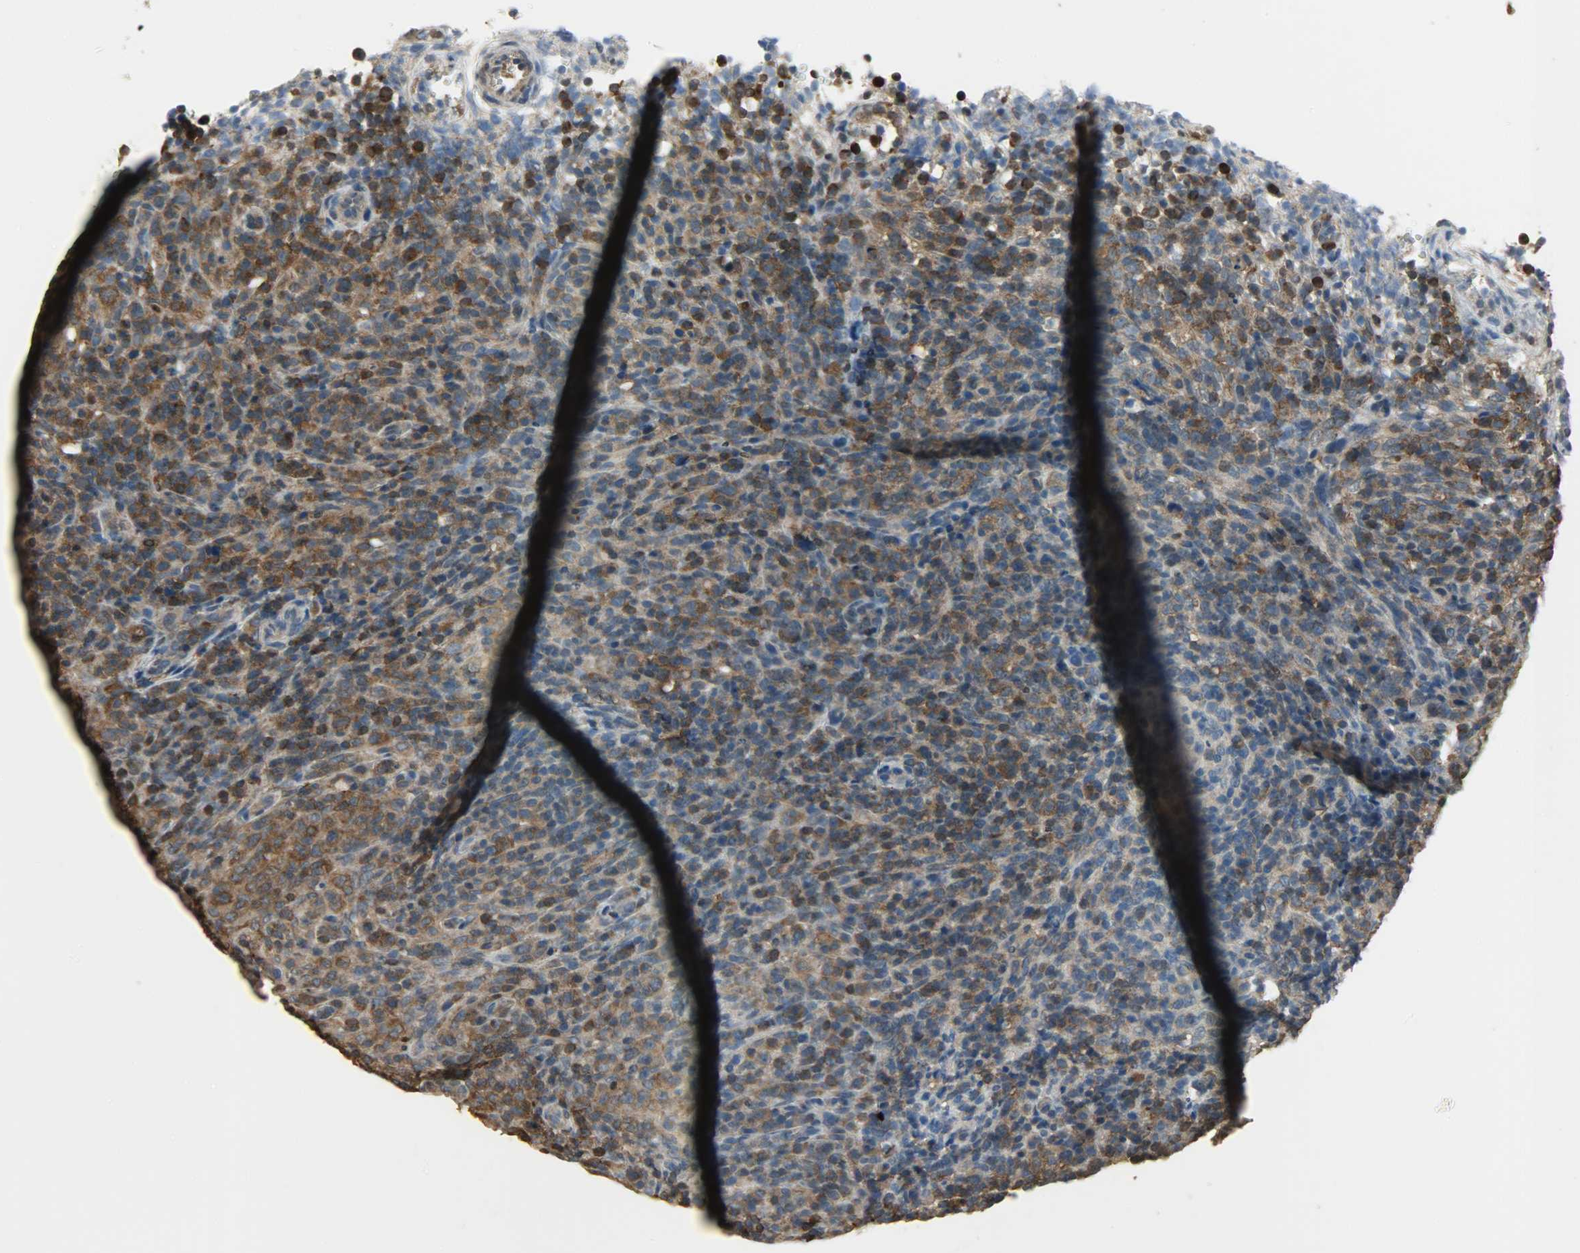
{"staining": {"intensity": "strong", "quantity": ">75%", "location": "cytoplasmic/membranous"}, "tissue": "lymphoma", "cell_type": "Tumor cells", "image_type": "cancer", "snomed": [{"axis": "morphology", "description": "Malignant lymphoma, non-Hodgkin's type, High grade"}, {"axis": "topography", "description": "Lymph node"}], "caption": "A high amount of strong cytoplasmic/membranous expression is appreciated in approximately >75% of tumor cells in high-grade malignant lymphoma, non-Hodgkin's type tissue.", "gene": "LDHB", "patient": {"sex": "female", "age": 76}}